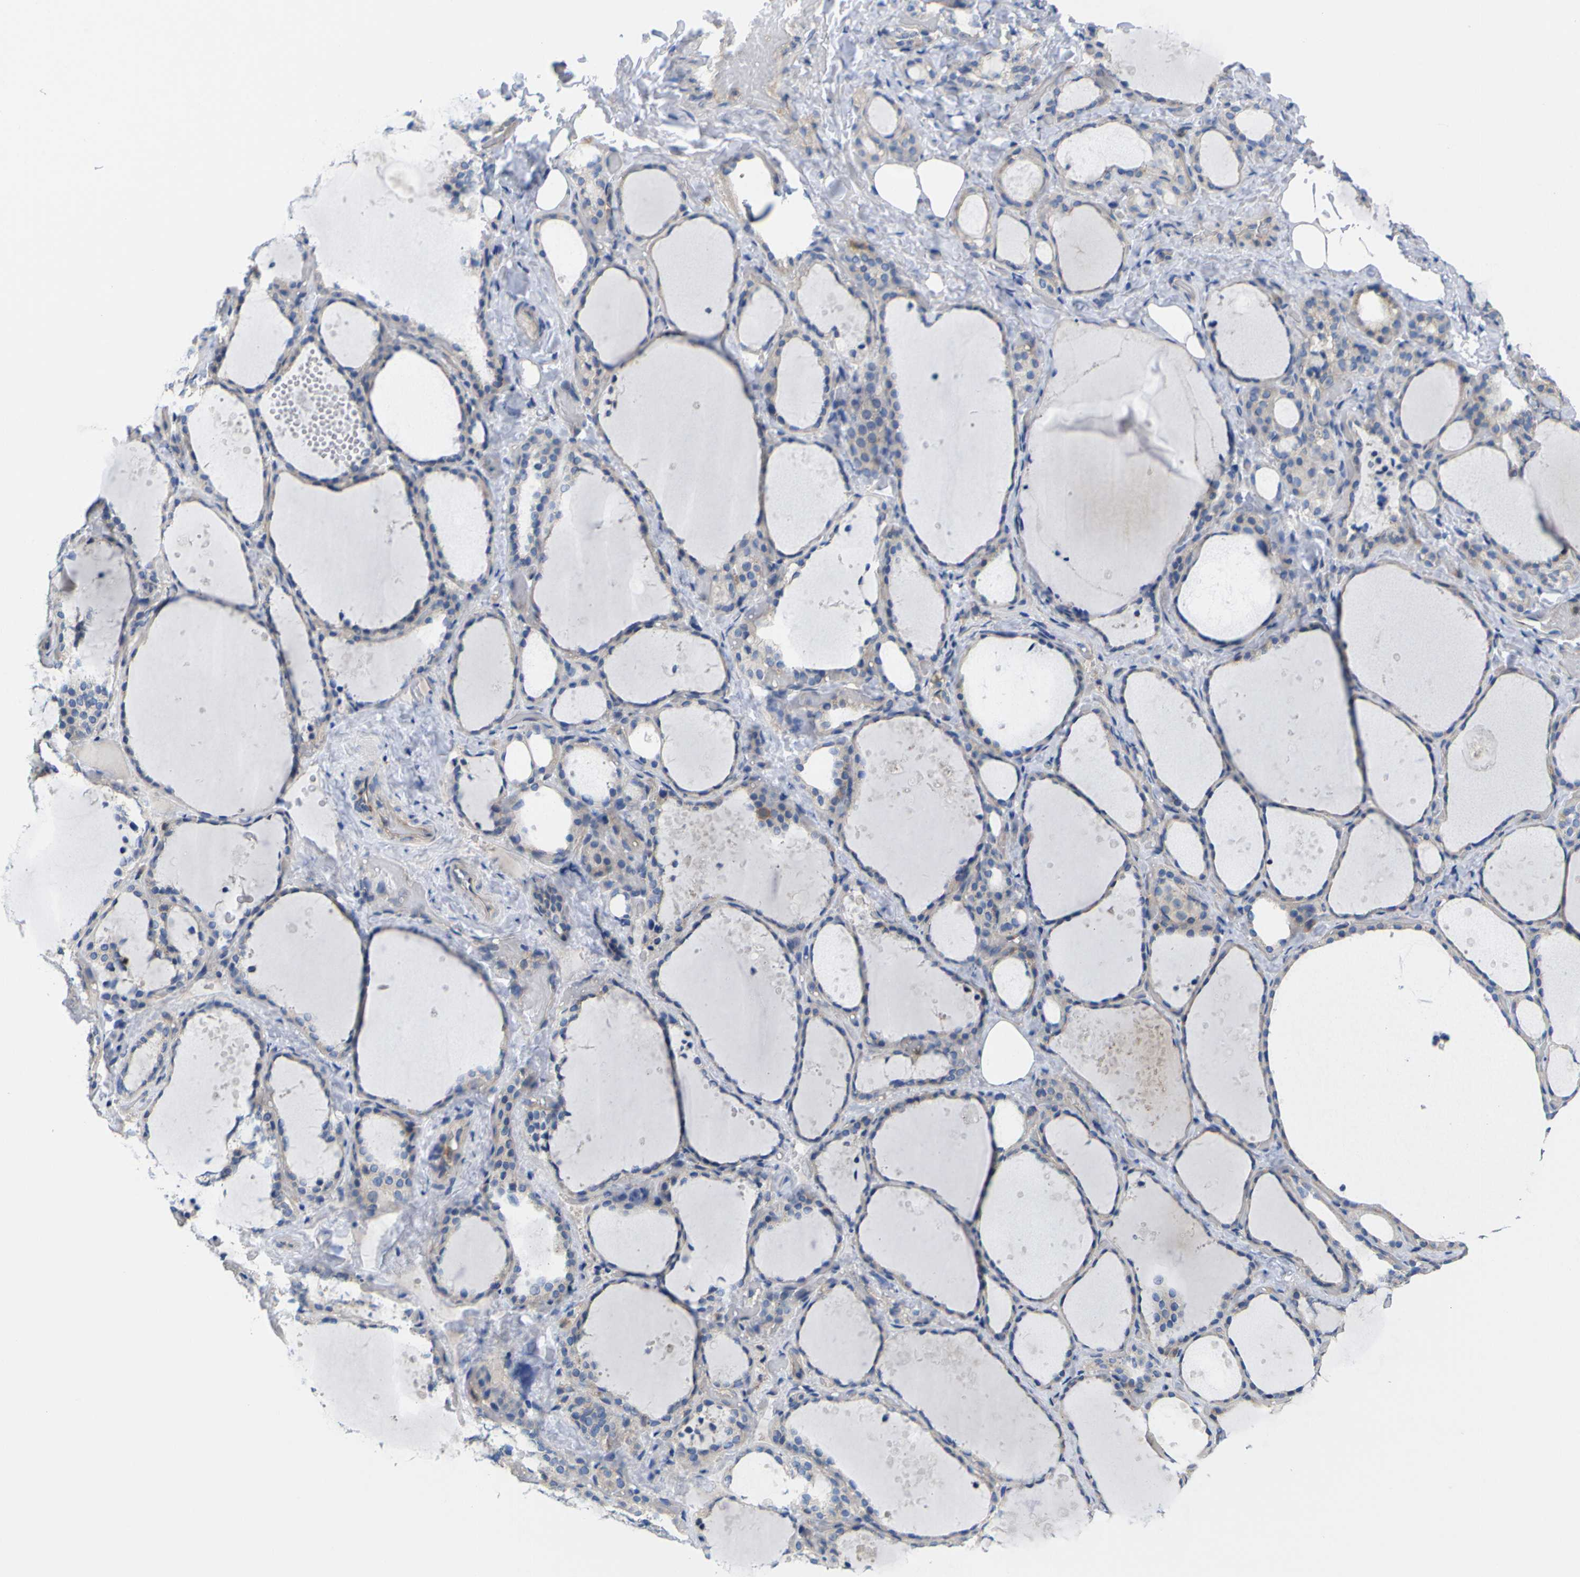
{"staining": {"intensity": "weak", "quantity": "25%-75%", "location": "cytoplasmic/membranous"}, "tissue": "thyroid gland", "cell_type": "Glandular cells", "image_type": "normal", "snomed": [{"axis": "morphology", "description": "Normal tissue, NOS"}, {"axis": "topography", "description": "Thyroid gland"}], "caption": "A micrograph of human thyroid gland stained for a protein displays weak cytoplasmic/membranous brown staining in glandular cells.", "gene": "USH1C", "patient": {"sex": "female", "age": 44}}